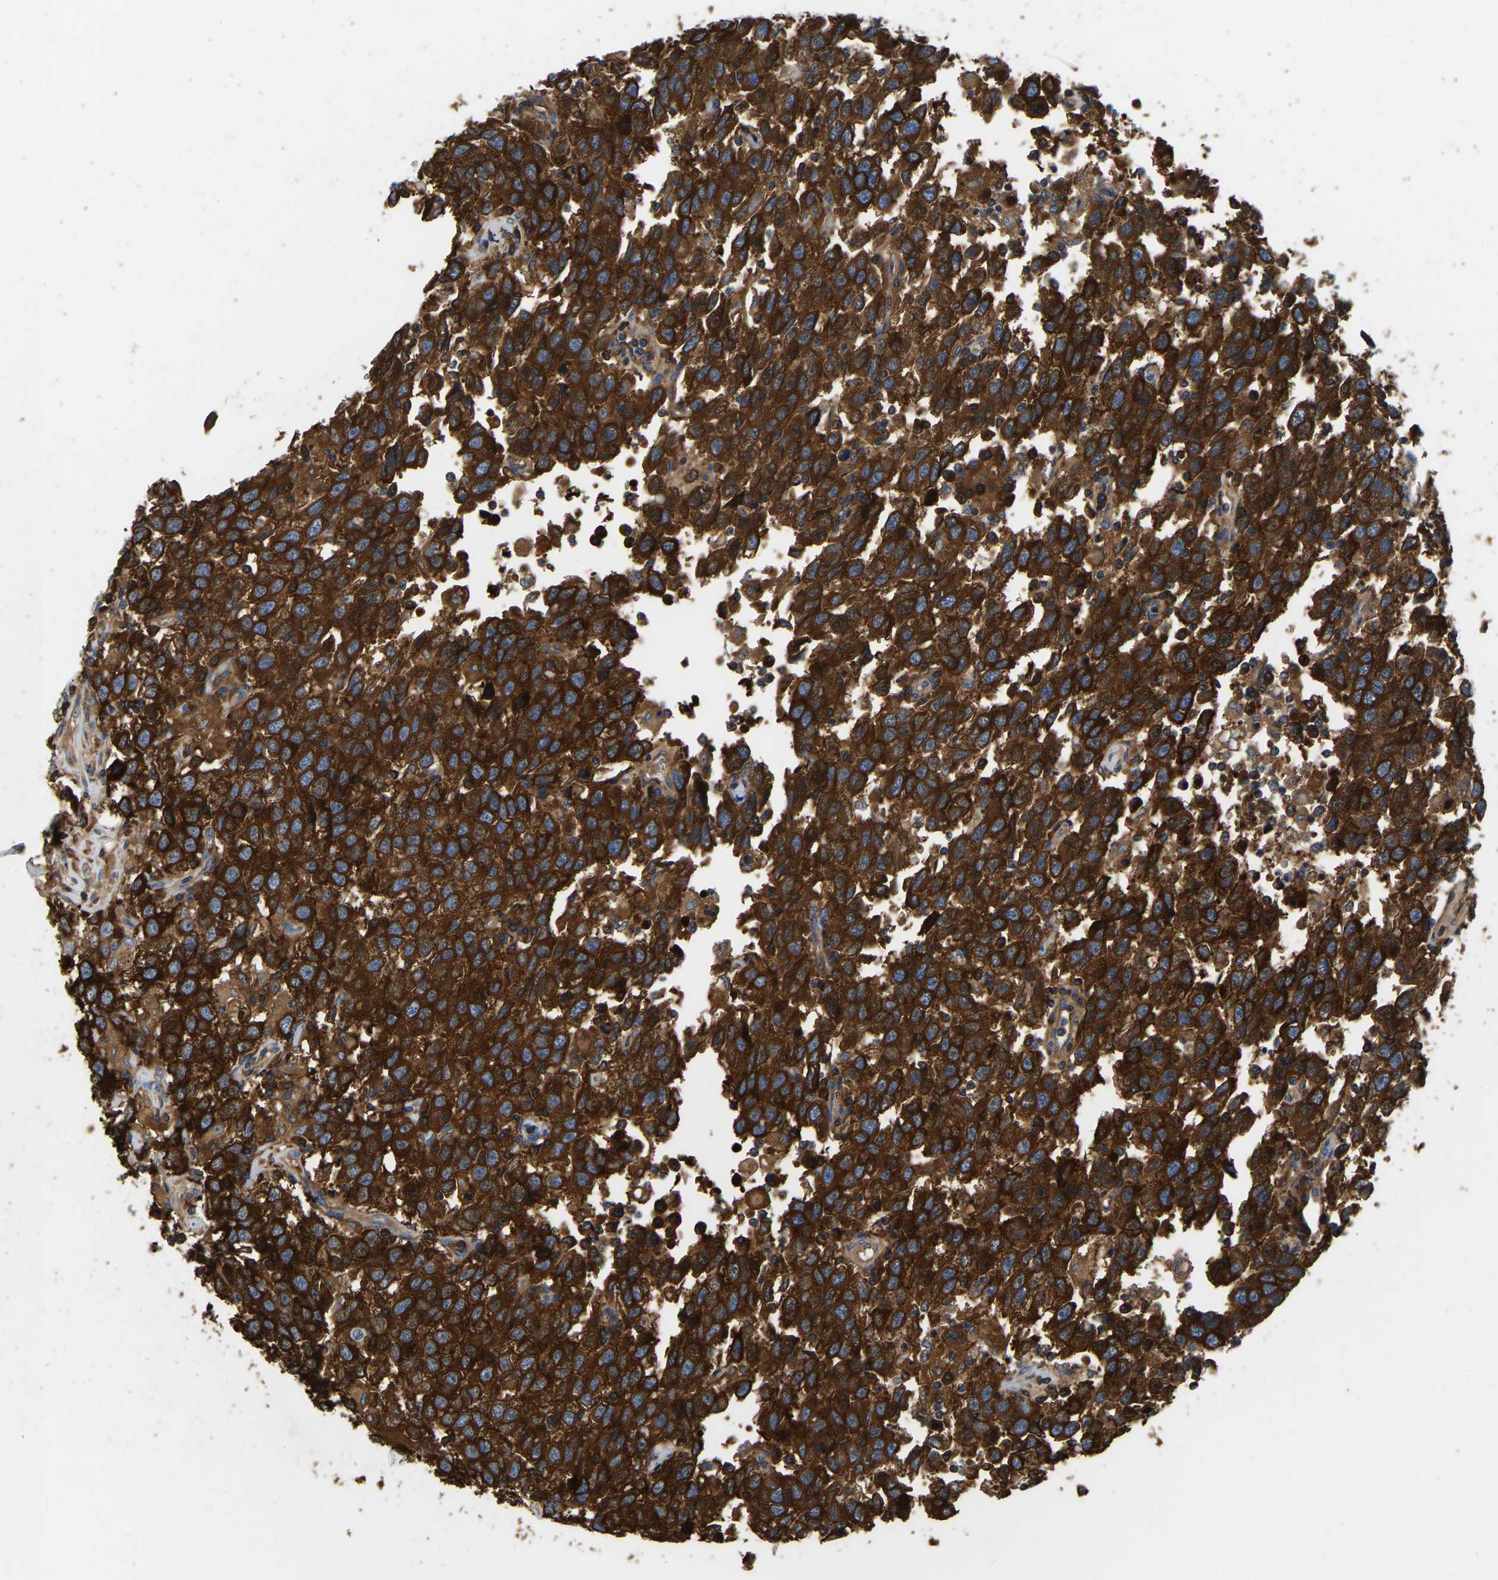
{"staining": {"intensity": "strong", "quantity": ">75%", "location": "cytoplasmic/membranous"}, "tissue": "testis cancer", "cell_type": "Tumor cells", "image_type": "cancer", "snomed": [{"axis": "morphology", "description": "Seminoma, NOS"}, {"axis": "topography", "description": "Testis"}], "caption": "An image of human testis seminoma stained for a protein shows strong cytoplasmic/membranous brown staining in tumor cells.", "gene": "GARS1", "patient": {"sex": "male", "age": 41}}